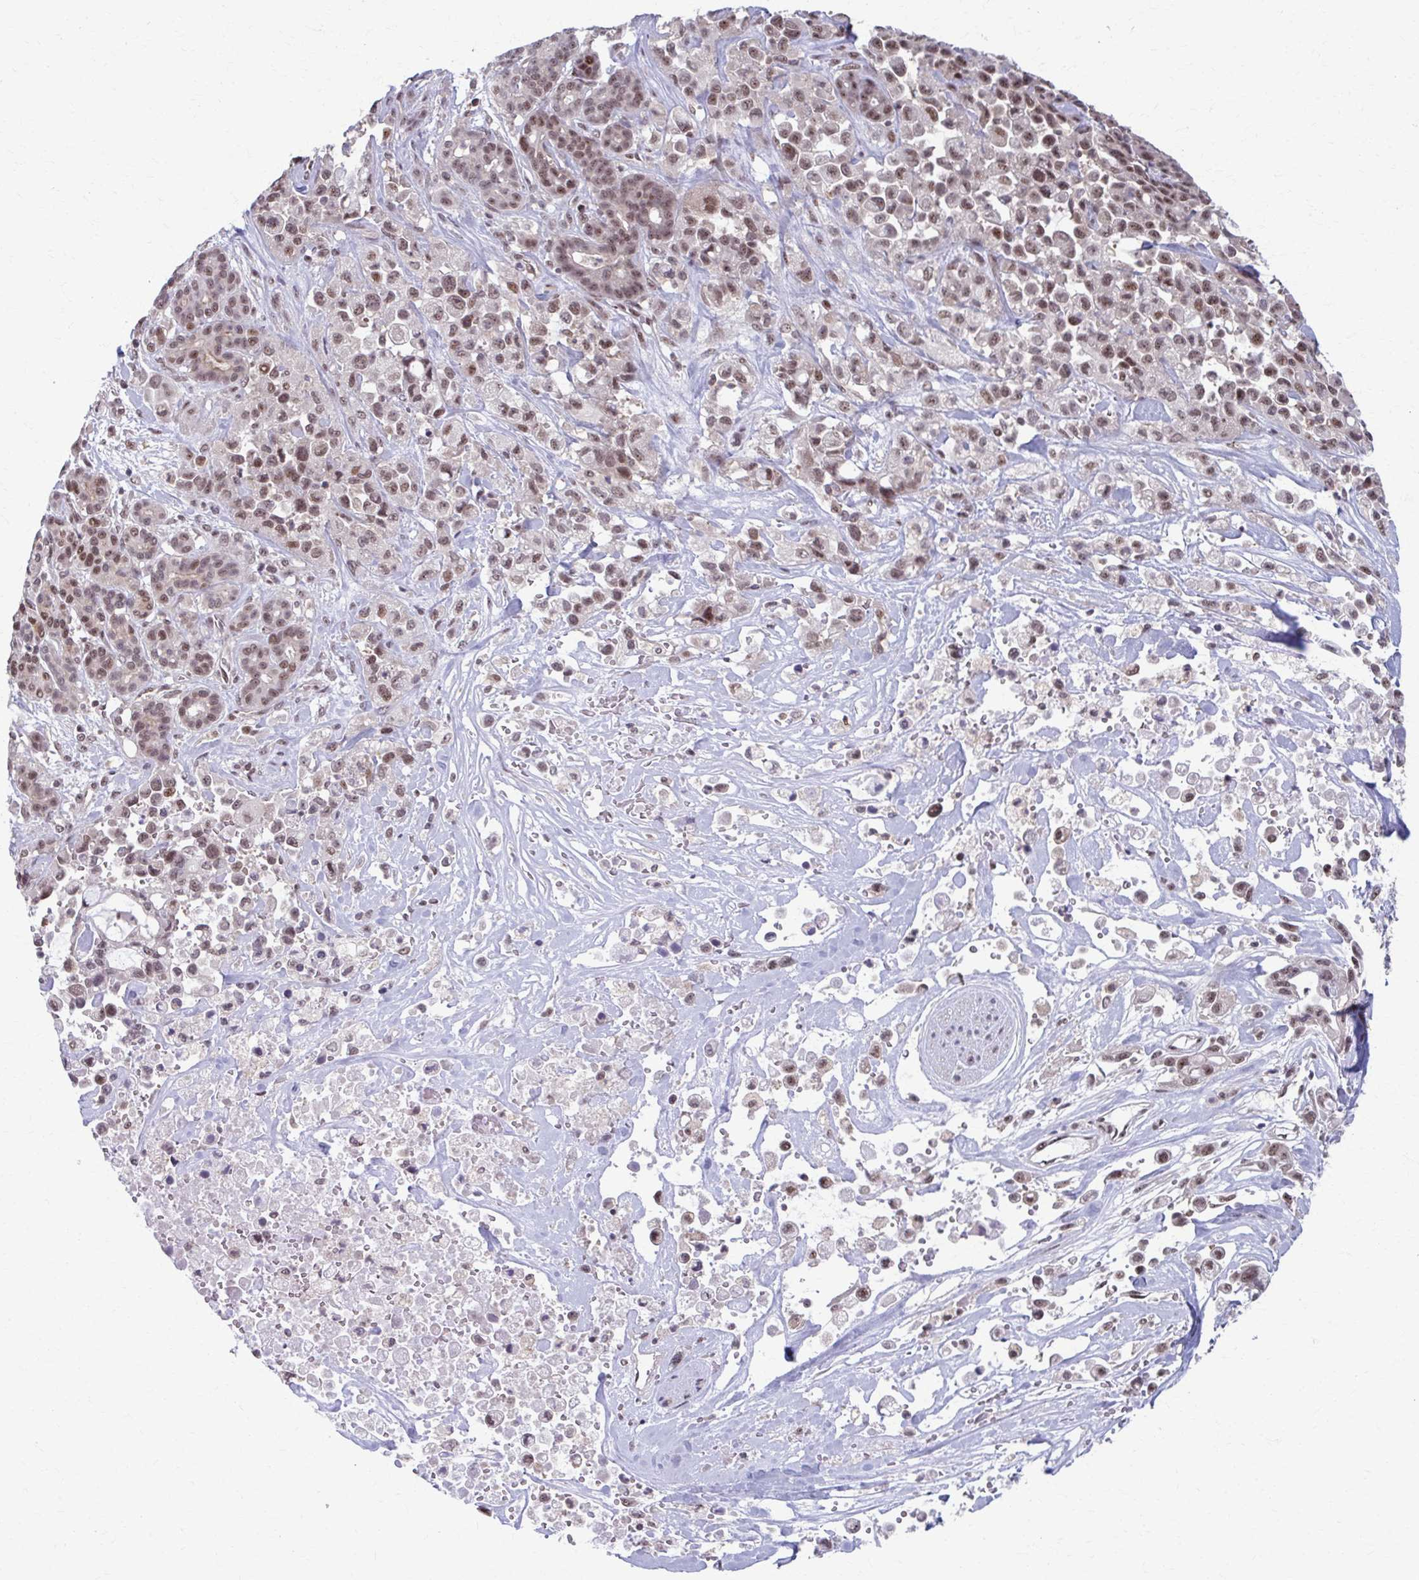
{"staining": {"intensity": "moderate", "quantity": ">75%", "location": "nuclear"}, "tissue": "pancreatic cancer", "cell_type": "Tumor cells", "image_type": "cancer", "snomed": [{"axis": "morphology", "description": "Adenocarcinoma, NOS"}, {"axis": "topography", "description": "Pancreas"}], "caption": "Pancreatic adenocarcinoma stained for a protein (brown) shows moderate nuclear positive staining in about >75% of tumor cells.", "gene": "SETBP1", "patient": {"sex": "male", "age": 44}}